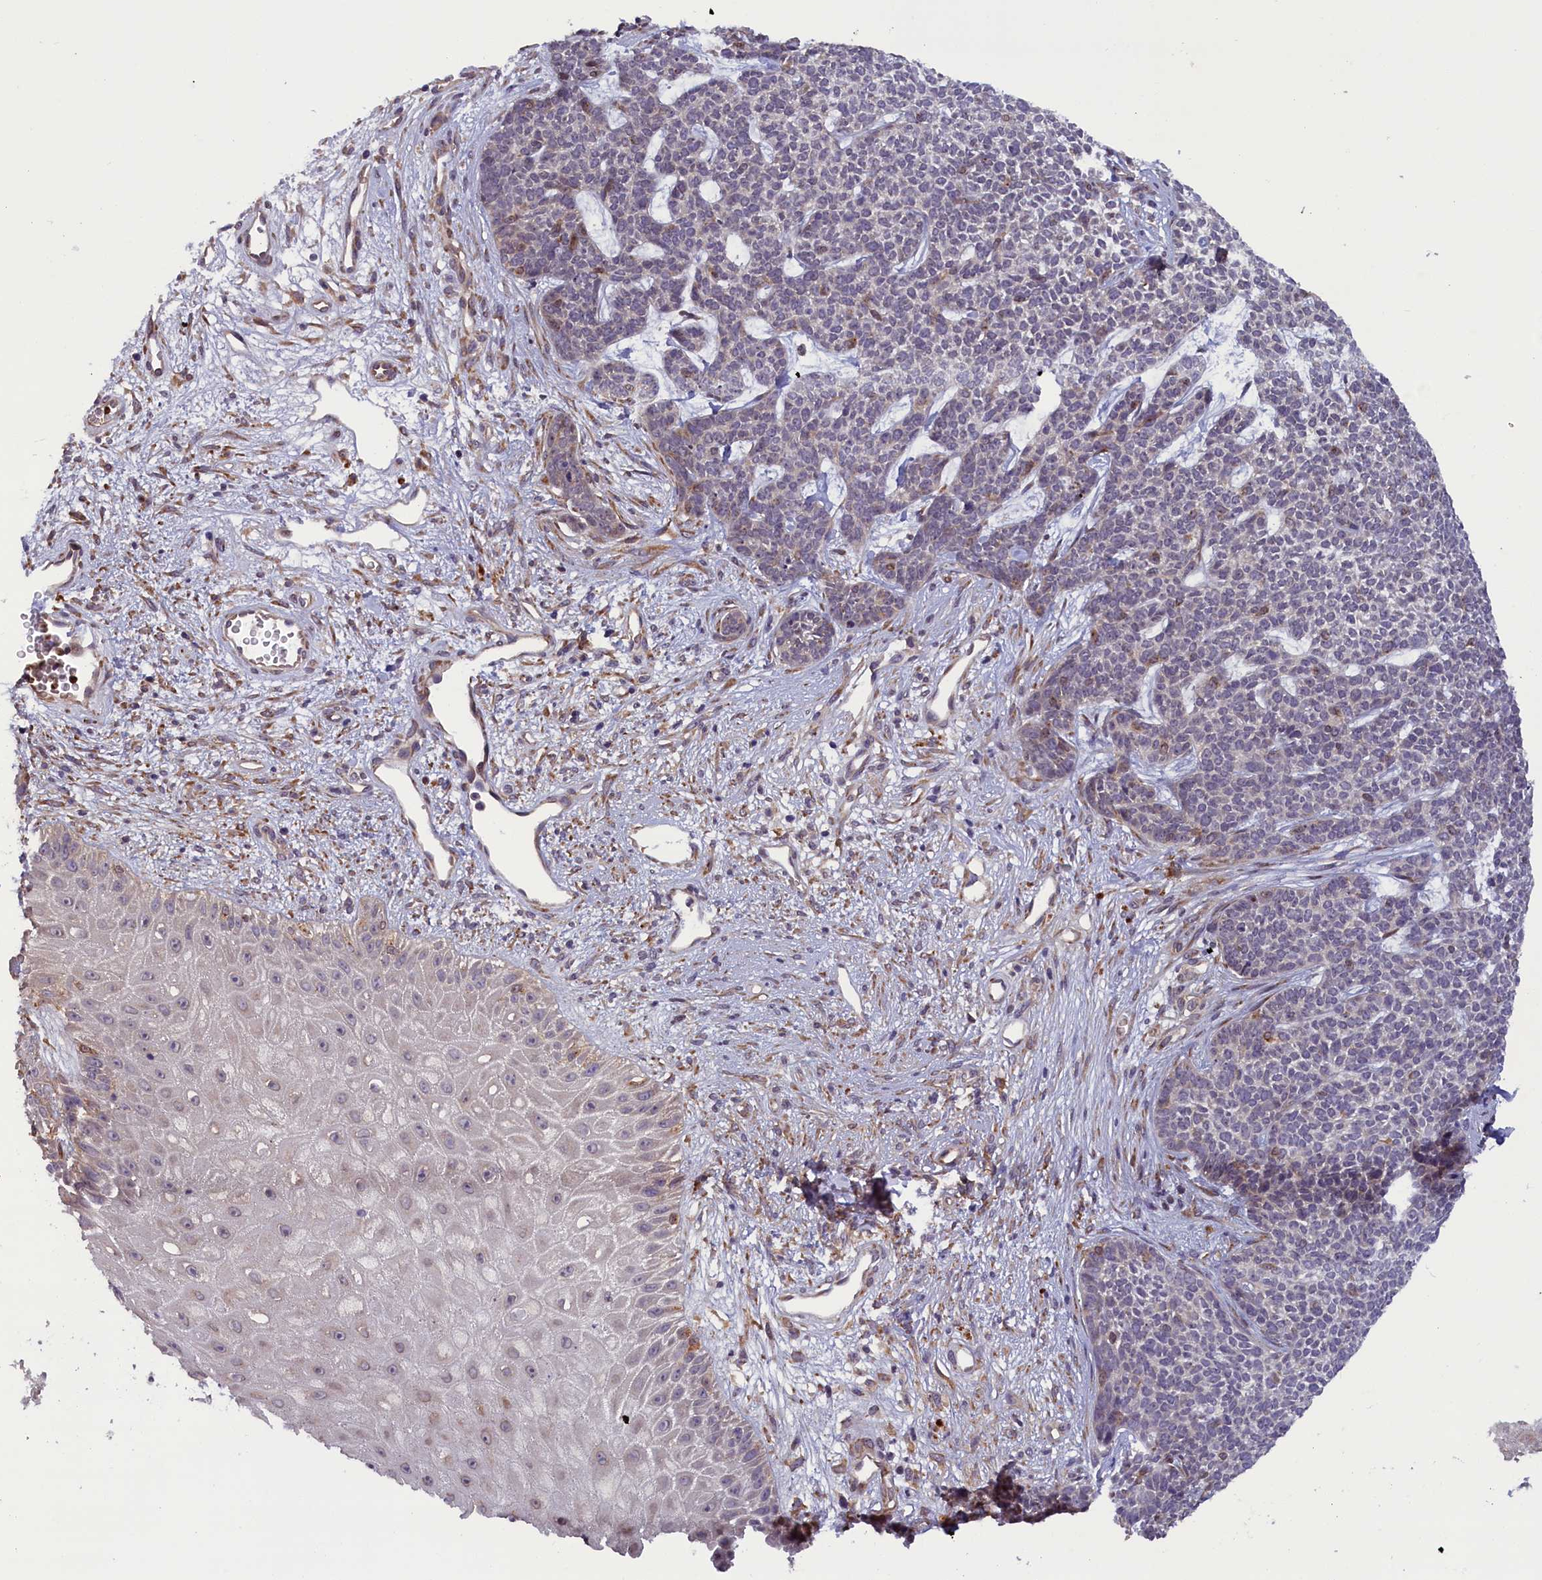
{"staining": {"intensity": "weak", "quantity": "<25%", "location": "cytoplasmic/membranous"}, "tissue": "skin cancer", "cell_type": "Tumor cells", "image_type": "cancer", "snomed": [{"axis": "morphology", "description": "Basal cell carcinoma"}, {"axis": "topography", "description": "Skin"}], "caption": "Tumor cells show no significant staining in skin cancer (basal cell carcinoma). (DAB (3,3'-diaminobenzidine) immunohistochemistry (IHC) with hematoxylin counter stain).", "gene": "CCDC9B", "patient": {"sex": "female", "age": 84}}